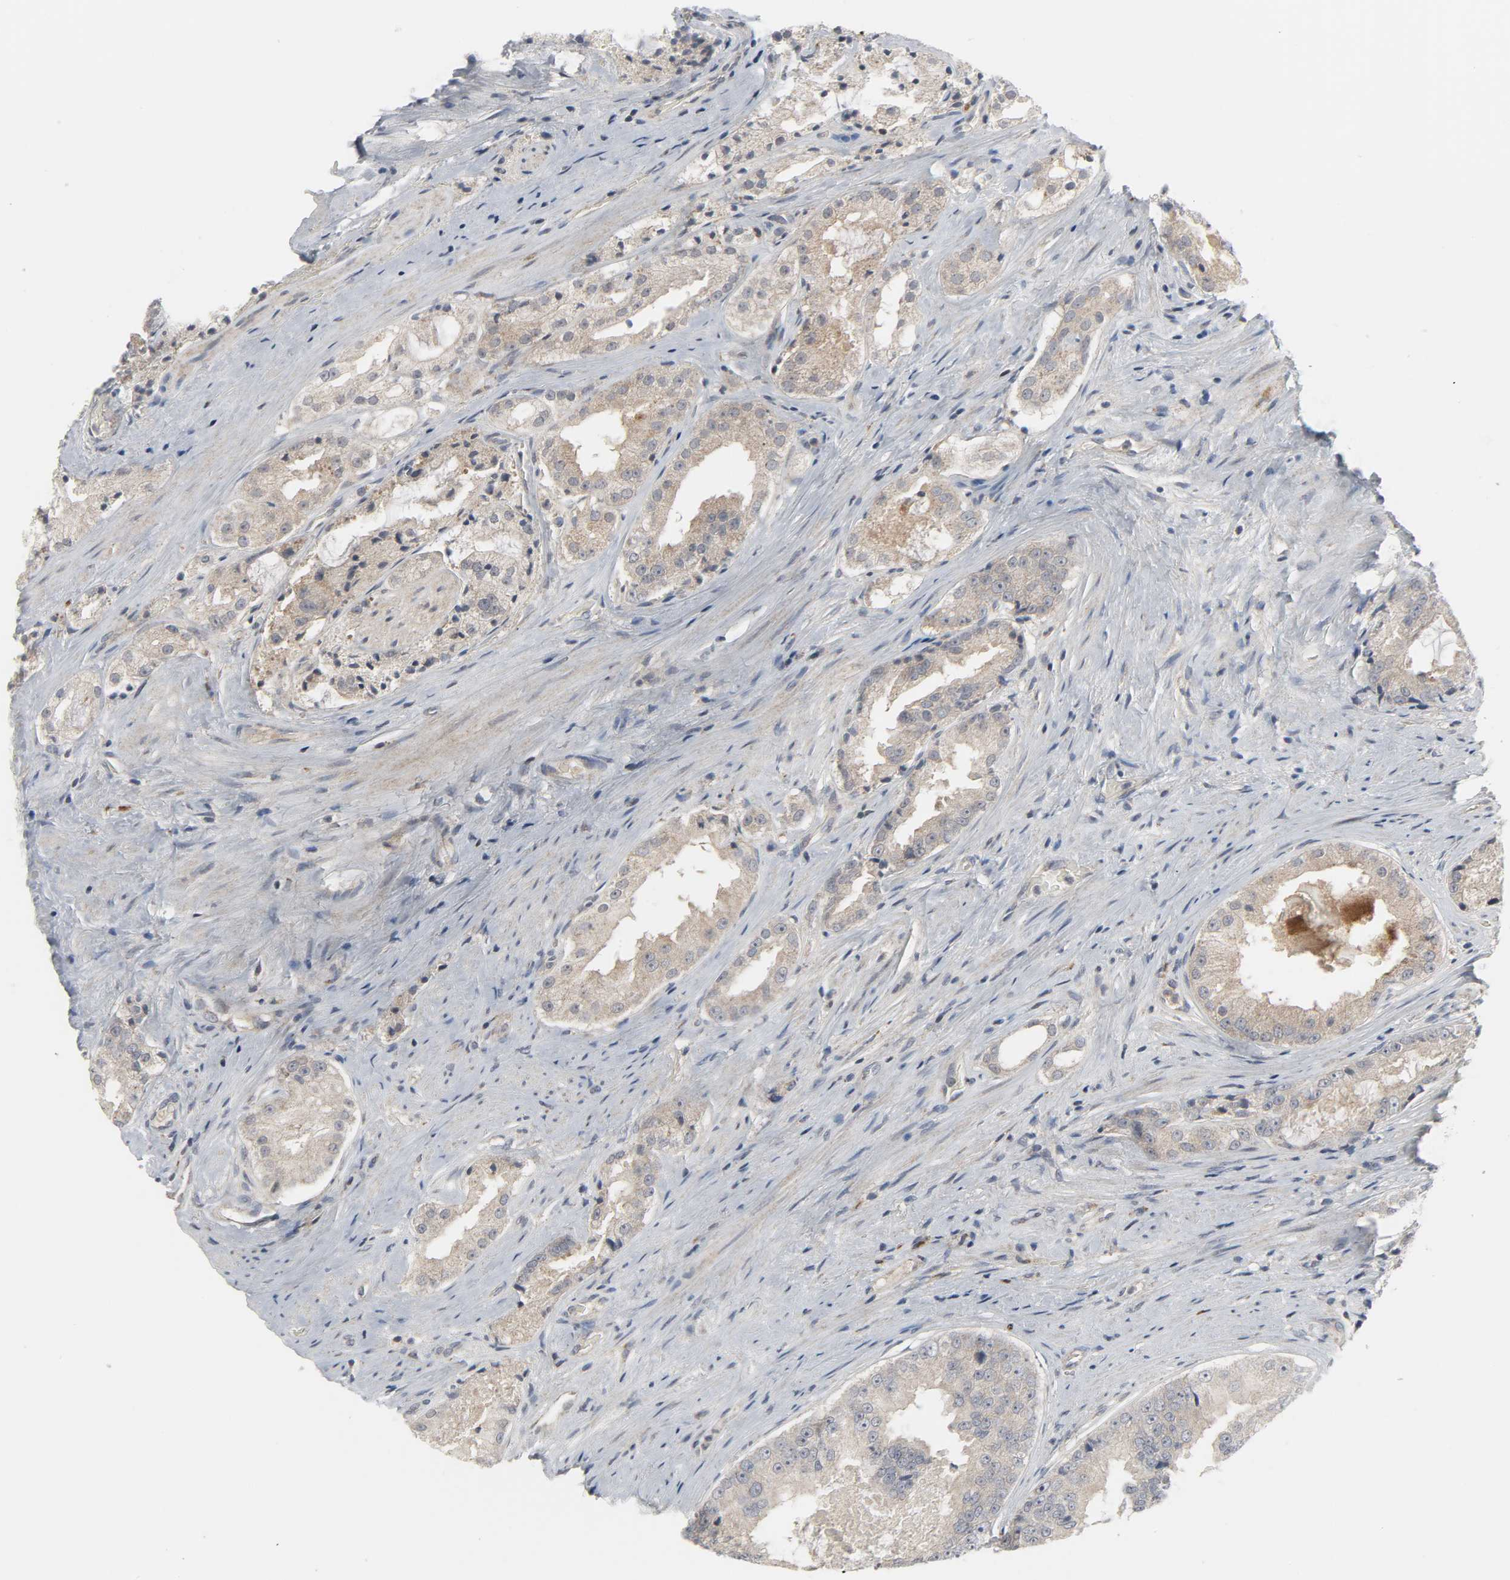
{"staining": {"intensity": "moderate", "quantity": "25%-75%", "location": "cytoplasmic/membranous"}, "tissue": "prostate cancer", "cell_type": "Tumor cells", "image_type": "cancer", "snomed": [{"axis": "morphology", "description": "Adenocarcinoma, High grade"}, {"axis": "topography", "description": "Prostate"}], "caption": "Brown immunohistochemical staining in human prostate high-grade adenocarcinoma displays moderate cytoplasmic/membranous positivity in about 25%-75% of tumor cells. (IHC, brightfield microscopy, high magnification).", "gene": "CLIP1", "patient": {"sex": "male", "age": 73}}